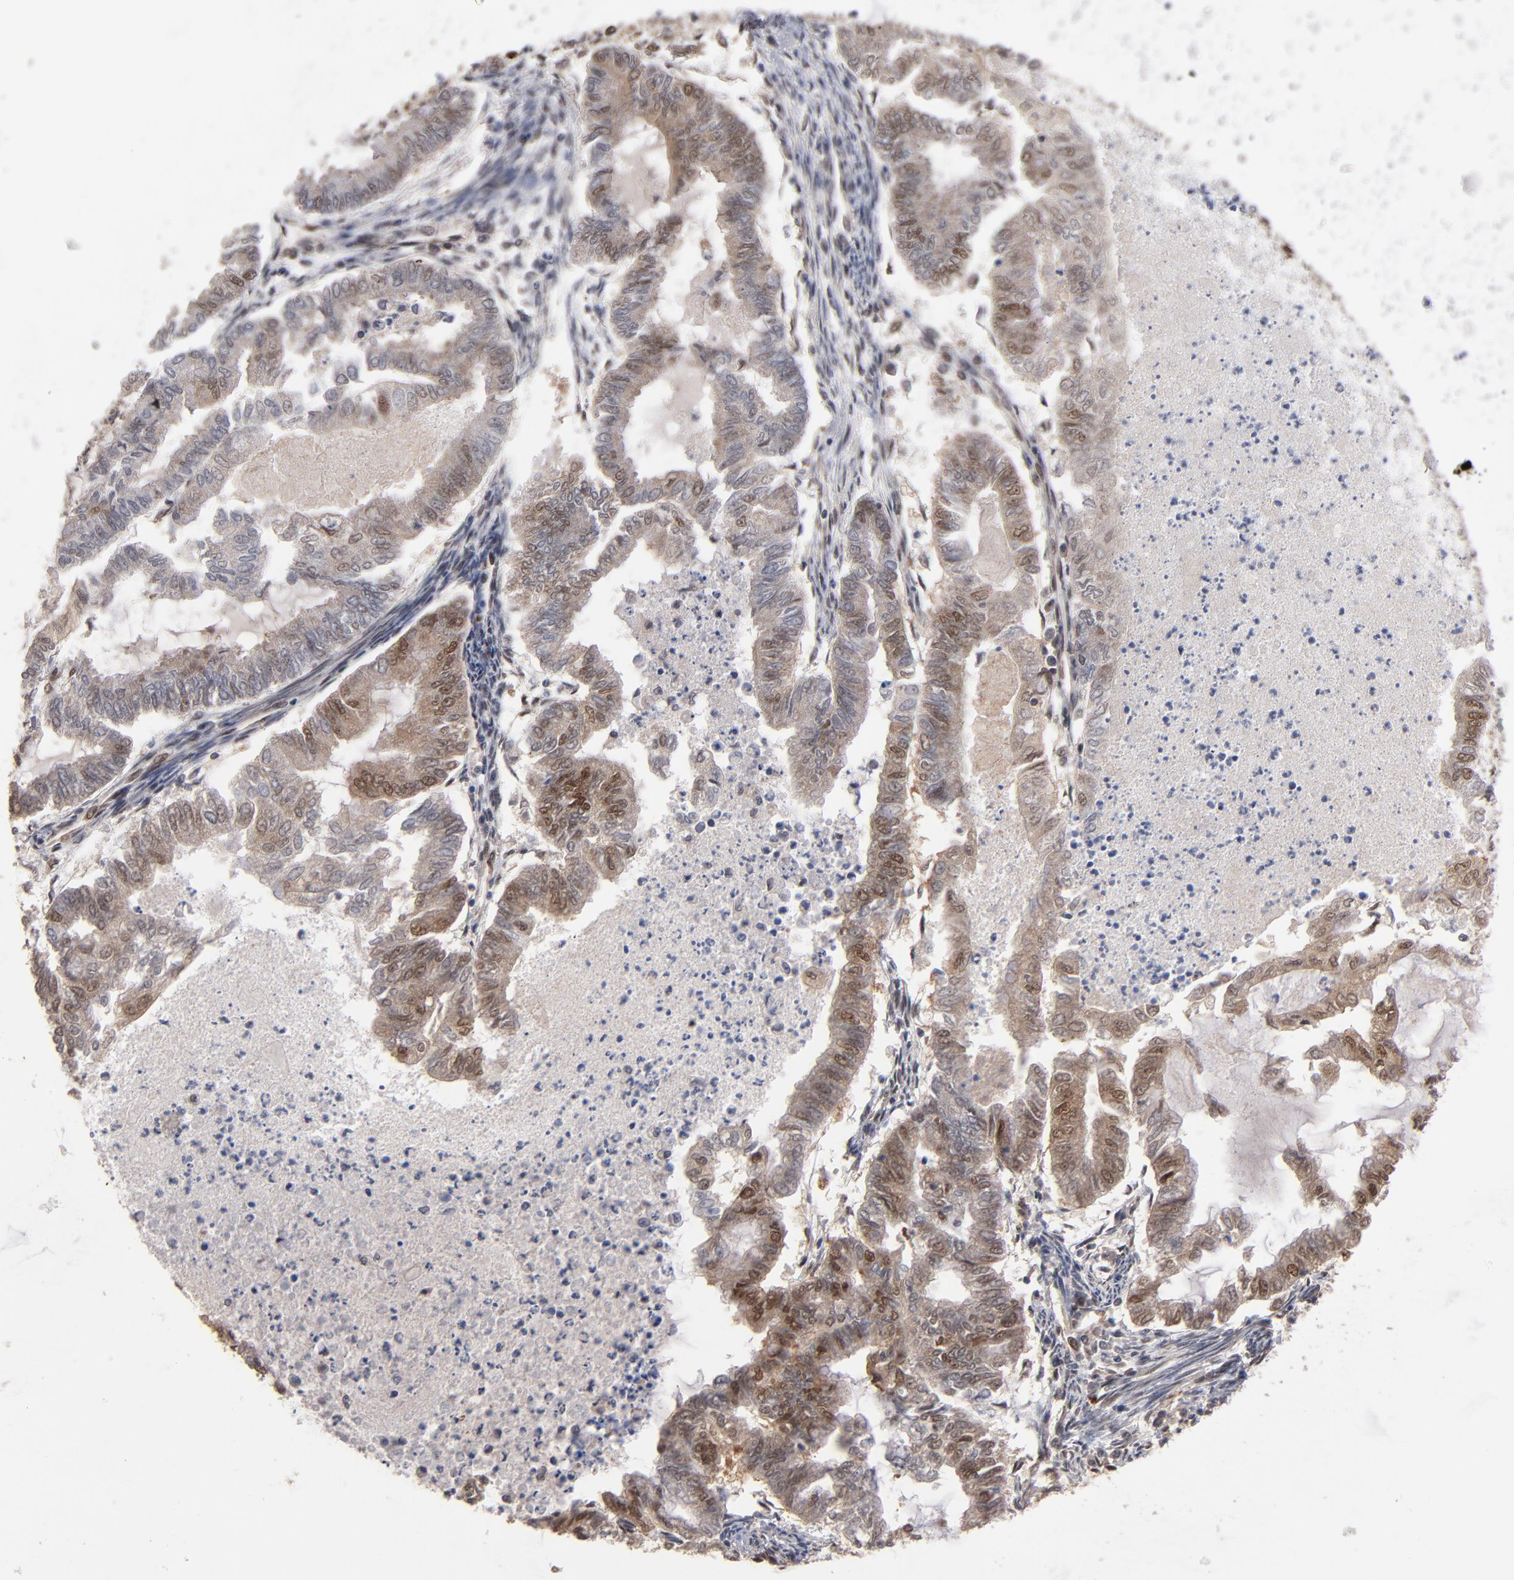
{"staining": {"intensity": "weak", "quantity": ">75%", "location": "cytoplasmic/membranous,nuclear"}, "tissue": "endometrial cancer", "cell_type": "Tumor cells", "image_type": "cancer", "snomed": [{"axis": "morphology", "description": "Adenocarcinoma, NOS"}, {"axis": "topography", "description": "Endometrium"}], "caption": "A low amount of weak cytoplasmic/membranous and nuclear staining is identified in about >75% of tumor cells in adenocarcinoma (endometrial) tissue. The staining was performed using DAB (3,3'-diaminobenzidine) to visualize the protein expression in brown, while the nuclei were stained in blue with hematoxylin (Magnification: 20x).", "gene": "HUWE1", "patient": {"sex": "female", "age": 79}}